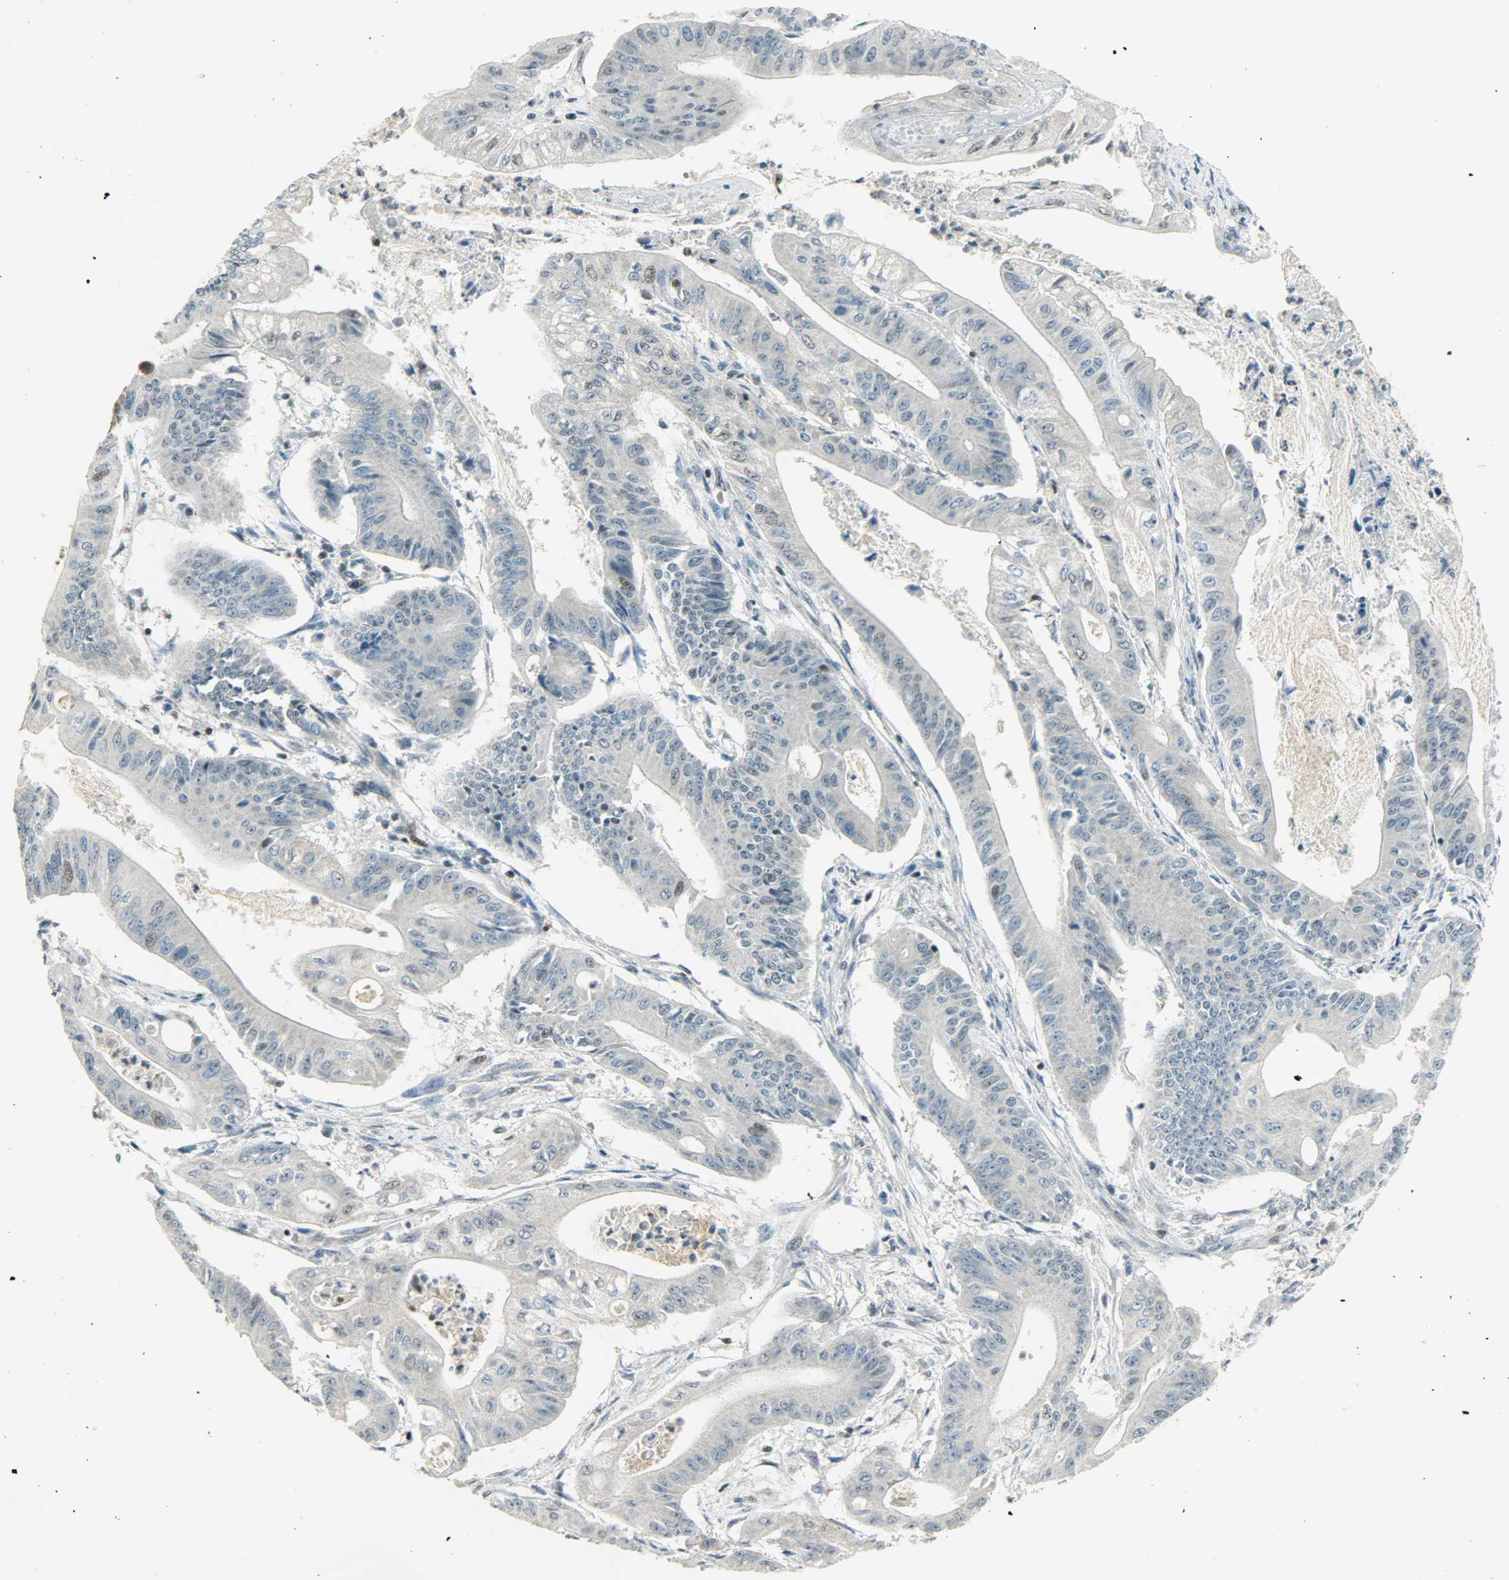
{"staining": {"intensity": "negative", "quantity": "none", "location": "none"}, "tissue": "pancreatic cancer", "cell_type": "Tumor cells", "image_type": "cancer", "snomed": [{"axis": "morphology", "description": "Normal tissue, NOS"}, {"axis": "topography", "description": "Lymph node"}], "caption": "Immunohistochemical staining of human pancreatic cancer shows no significant positivity in tumor cells.", "gene": "IL15", "patient": {"sex": "male", "age": 62}}